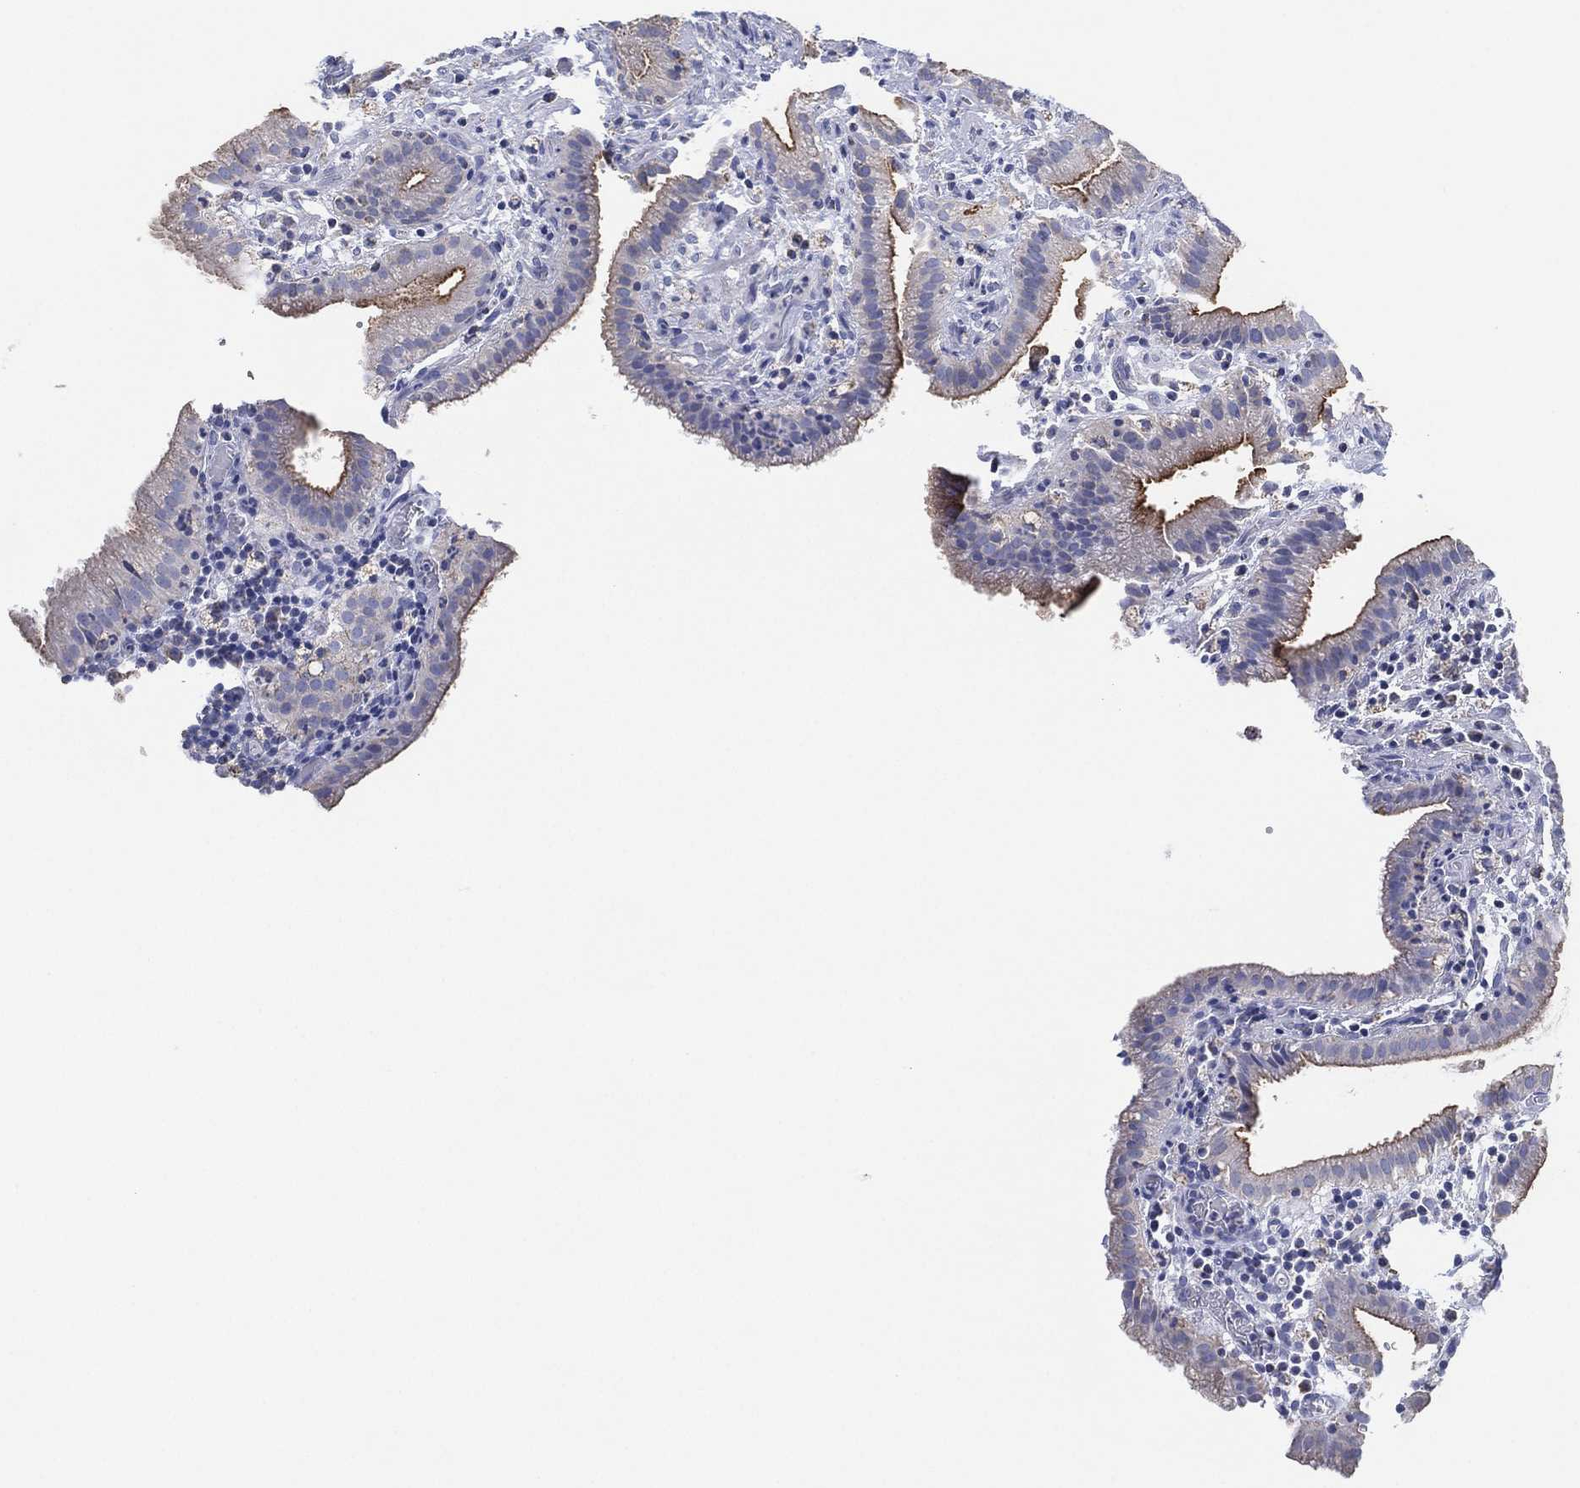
{"staining": {"intensity": "strong", "quantity": "25%-75%", "location": "cytoplasmic/membranous"}, "tissue": "gallbladder", "cell_type": "Glandular cells", "image_type": "normal", "snomed": [{"axis": "morphology", "description": "Normal tissue, NOS"}, {"axis": "topography", "description": "Gallbladder"}], "caption": "Immunohistochemistry (IHC) image of unremarkable gallbladder: gallbladder stained using IHC displays high levels of strong protein expression localized specifically in the cytoplasmic/membranous of glandular cells, appearing as a cytoplasmic/membranous brown color.", "gene": "CFTR", "patient": {"sex": "male", "age": 62}}